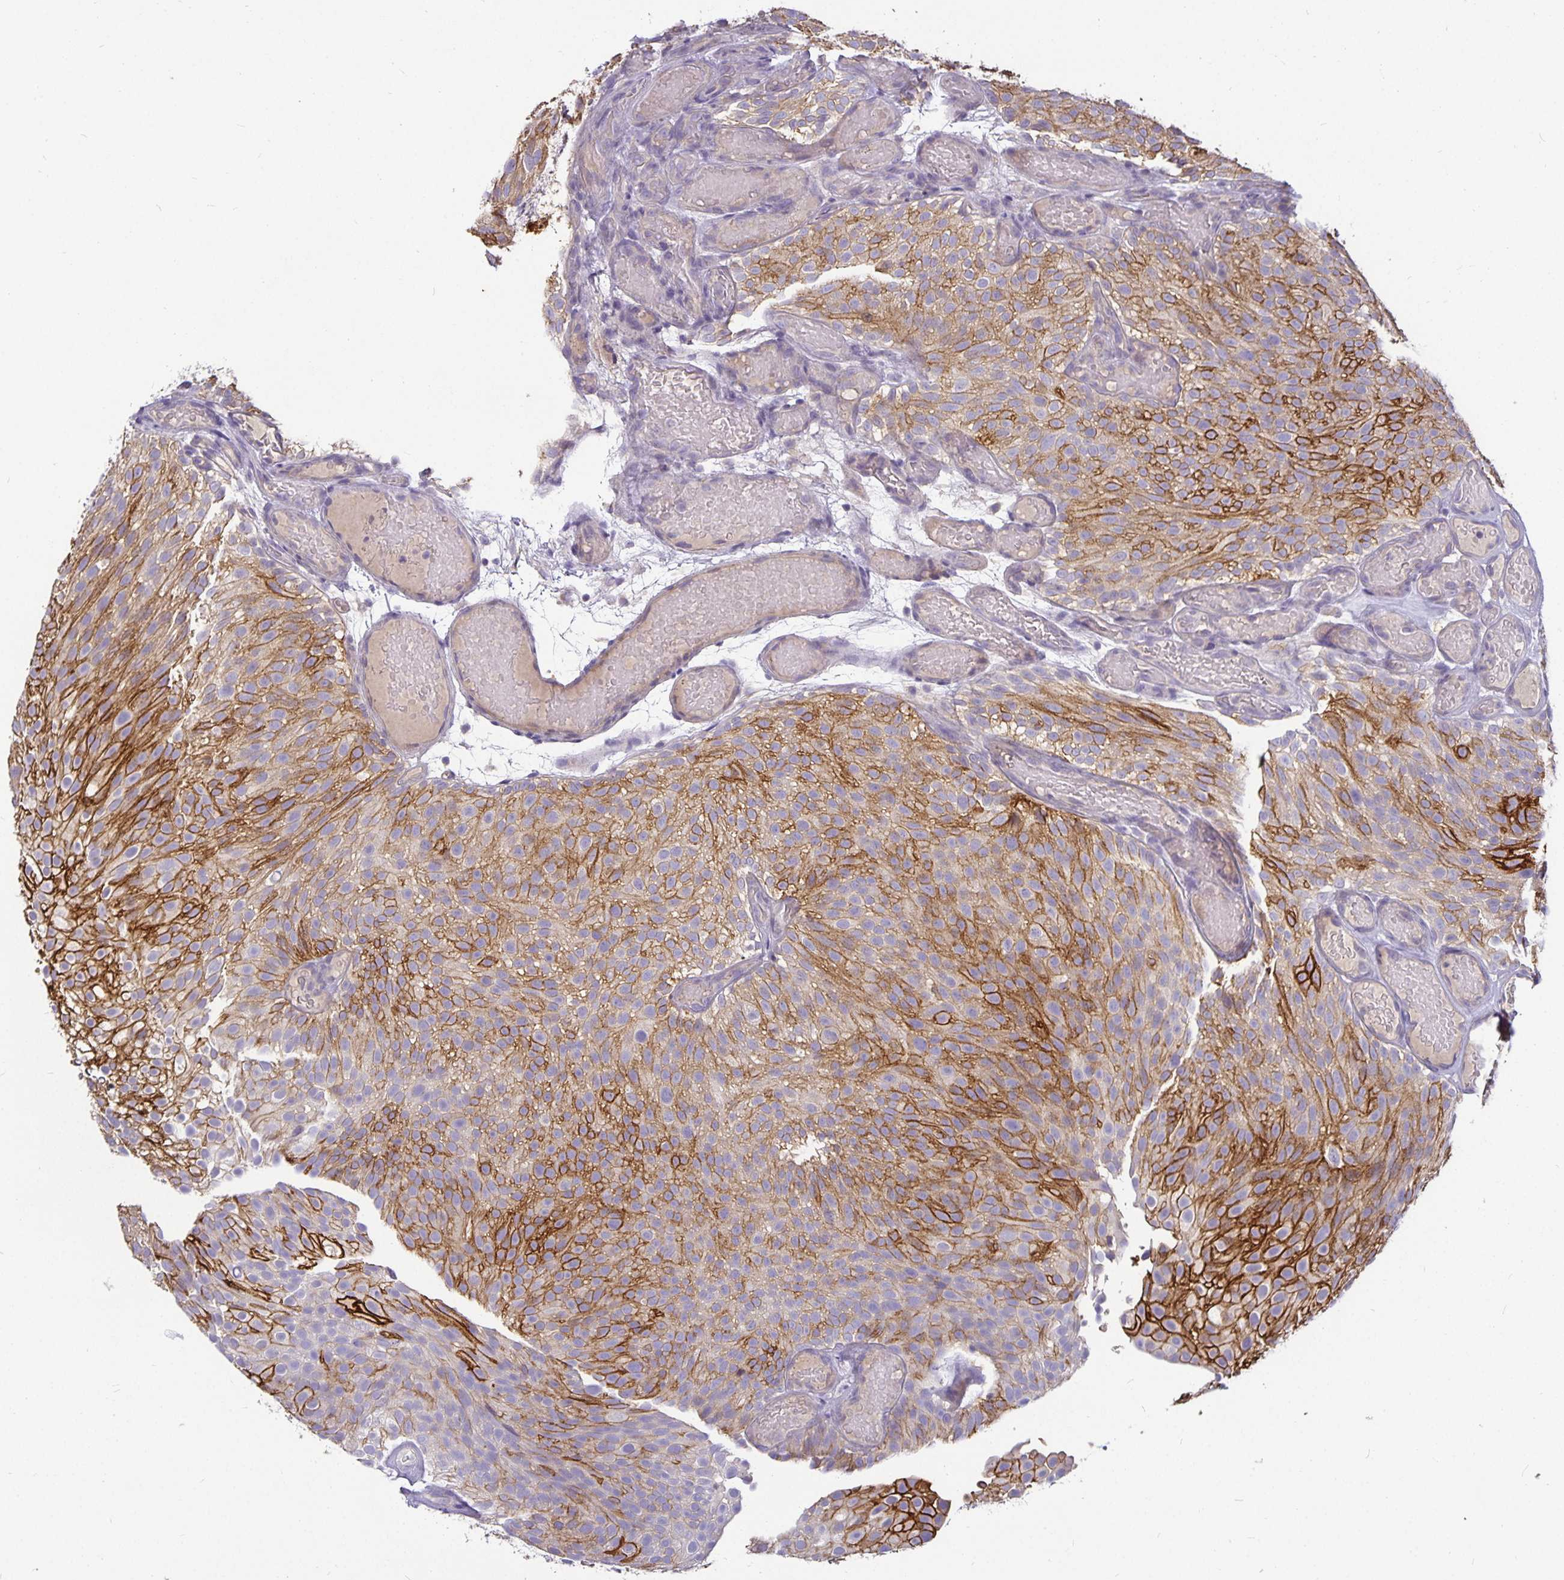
{"staining": {"intensity": "moderate", "quantity": "25%-75%", "location": "cytoplasmic/membranous"}, "tissue": "urothelial cancer", "cell_type": "Tumor cells", "image_type": "cancer", "snomed": [{"axis": "morphology", "description": "Urothelial carcinoma, Low grade"}, {"axis": "topography", "description": "Urinary bladder"}], "caption": "Immunohistochemical staining of urothelial carcinoma (low-grade) demonstrates medium levels of moderate cytoplasmic/membranous positivity in about 25%-75% of tumor cells.", "gene": "CA12", "patient": {"sex": "male", "age": 78}}